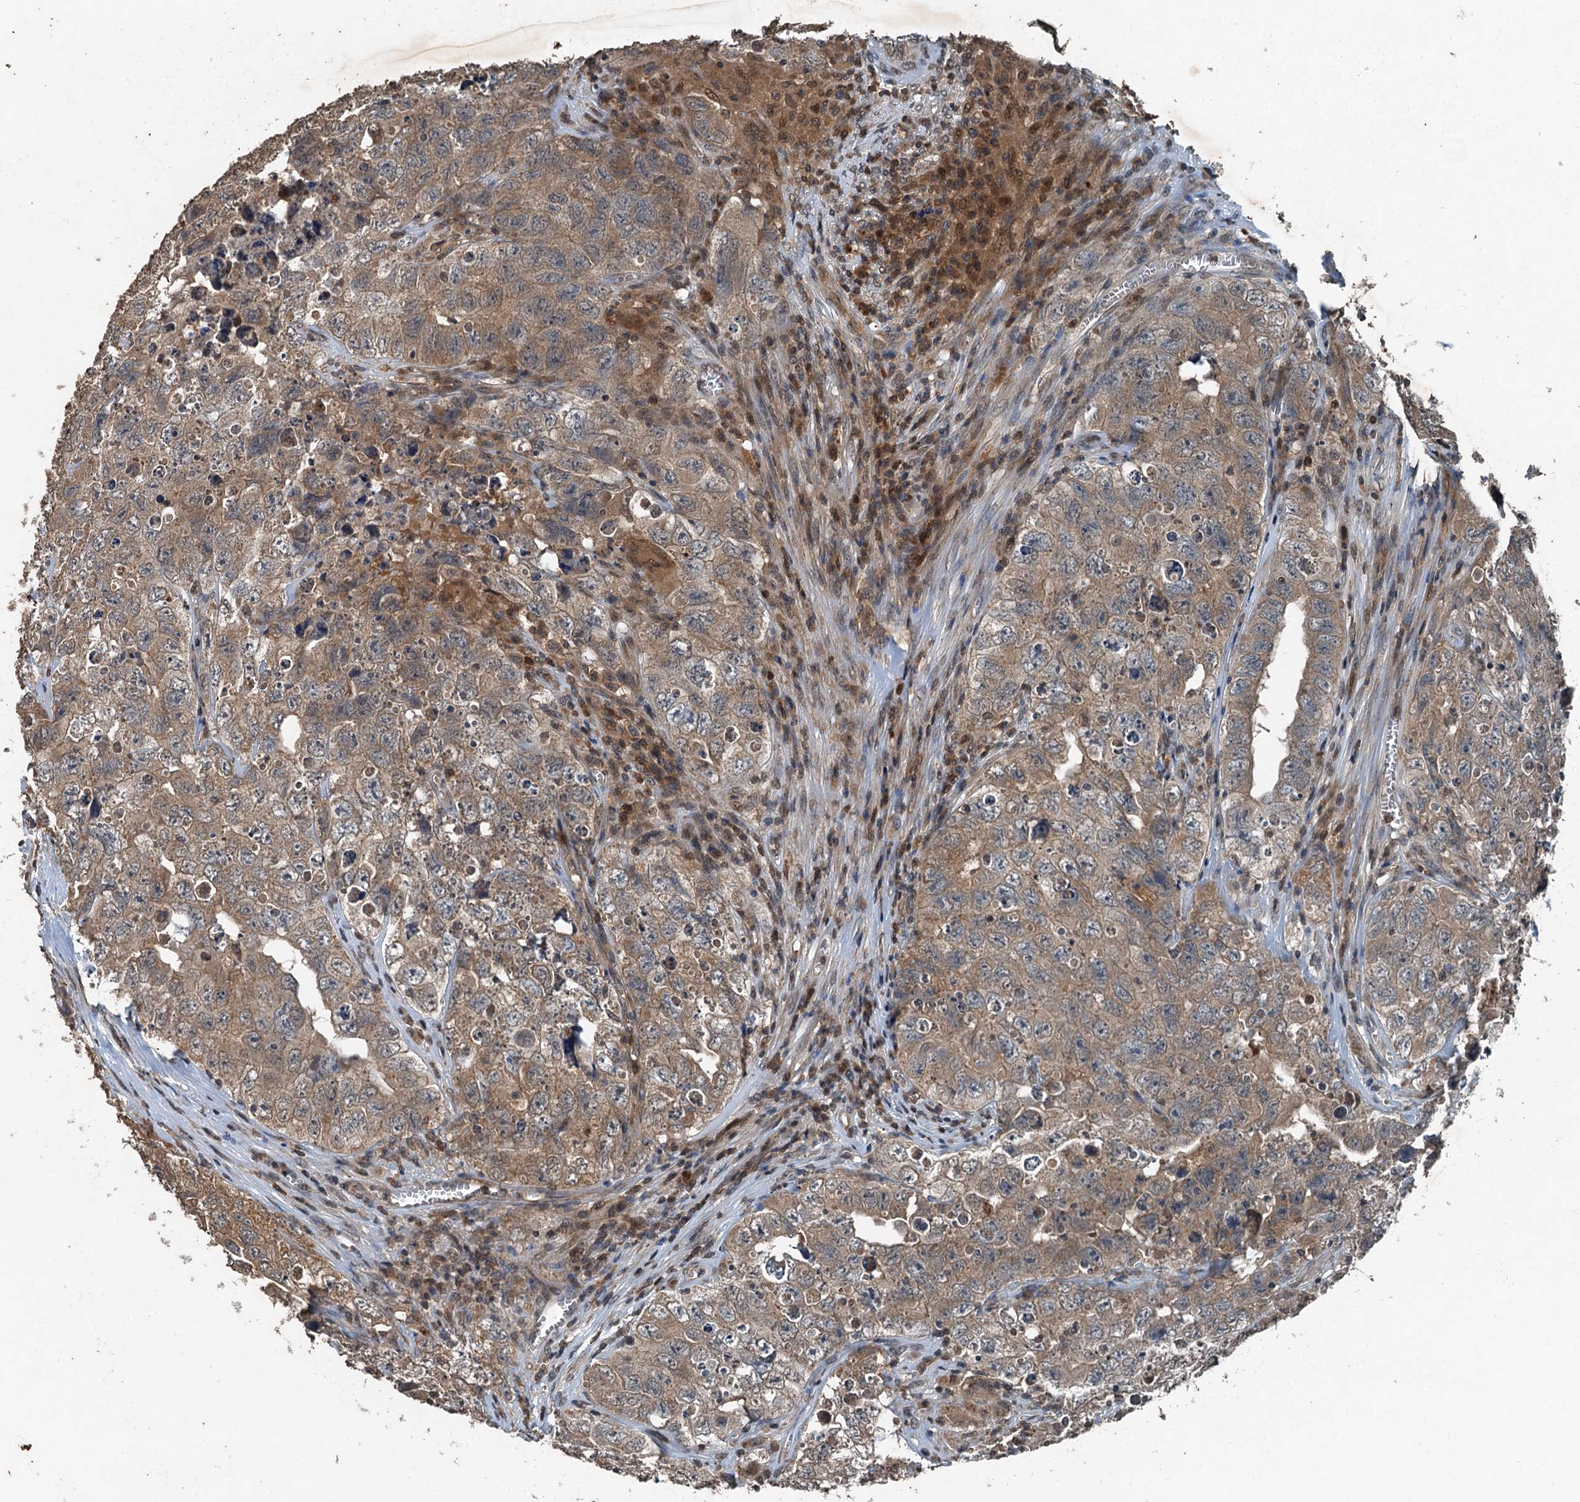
{"staining": {"intensity": "weak", "quantity": ">75%", "location": "cytoplasmic/membranous"}, "tissue": "testis cancer", "cell_type": "Tumor cells", "image_type": "cancer", "snomed": [{"axis": "morphology", "description": "Seminoma, NOS"}, {"axis": "morphology", "description": "Carcinoma, Embryonal, NOS"}, {"axis": "topography", "description": "Testis"}], "caption": "Tumor cells show low levels of weak cytoplasmic/membranous staining in about >75% of cells in testis cancer.", "gene": "TCTN1", "patient": {"sex": "male", "age": 43}}